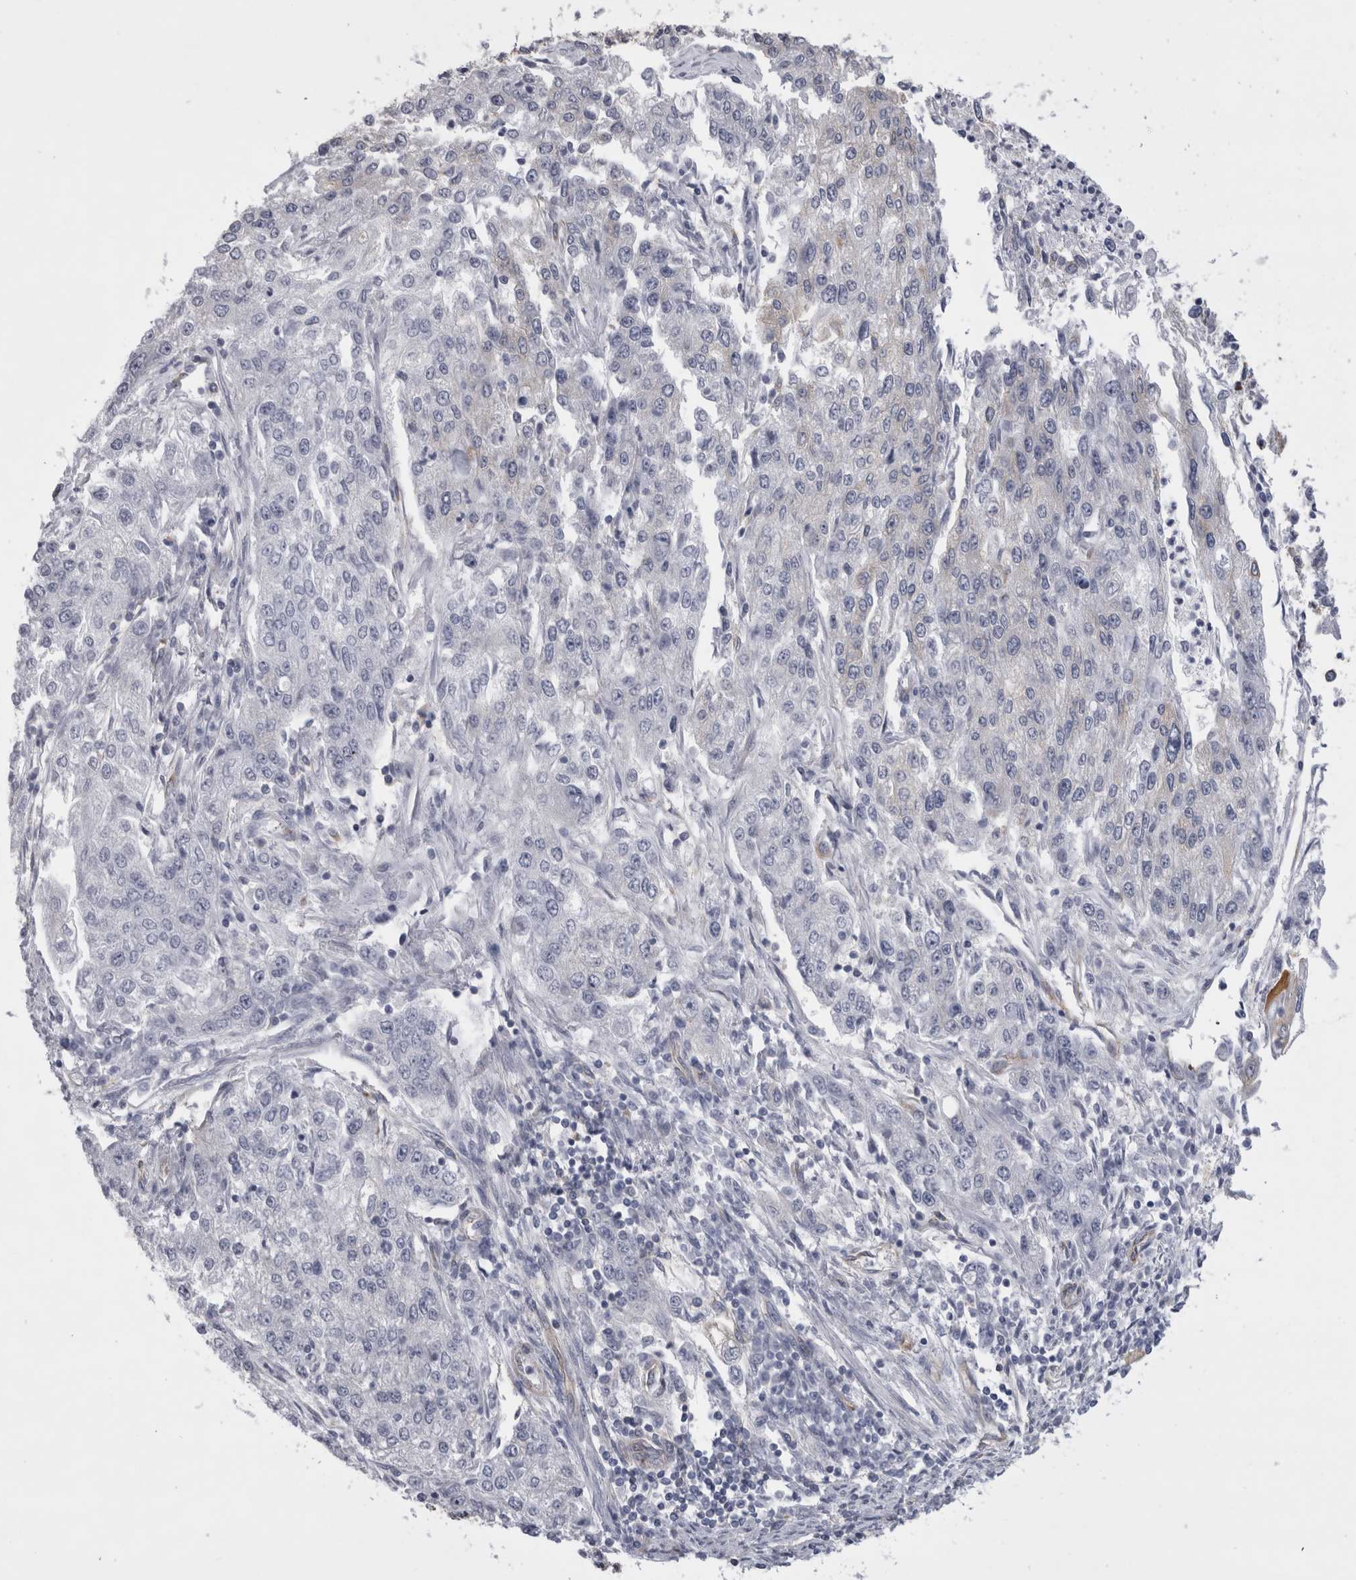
{"staining": {"intensity": "negative", "quantity": "none", "location": "none"}, "tissue": "endometrial cancer", "cell_type": "Tumor cells", "image_type": "cancer", "snomed": [{"axis": "morphology", "description": "Adenocarcinoma, NOS"}, {"axis": "topography", "description": "Endometrium"}], "caption": "IHC of endometrial adenocarcinoma demonstrates no staining in tumor cells.", "gene": "ATXN3", "patient": {"sex": "female", "age": 49}}